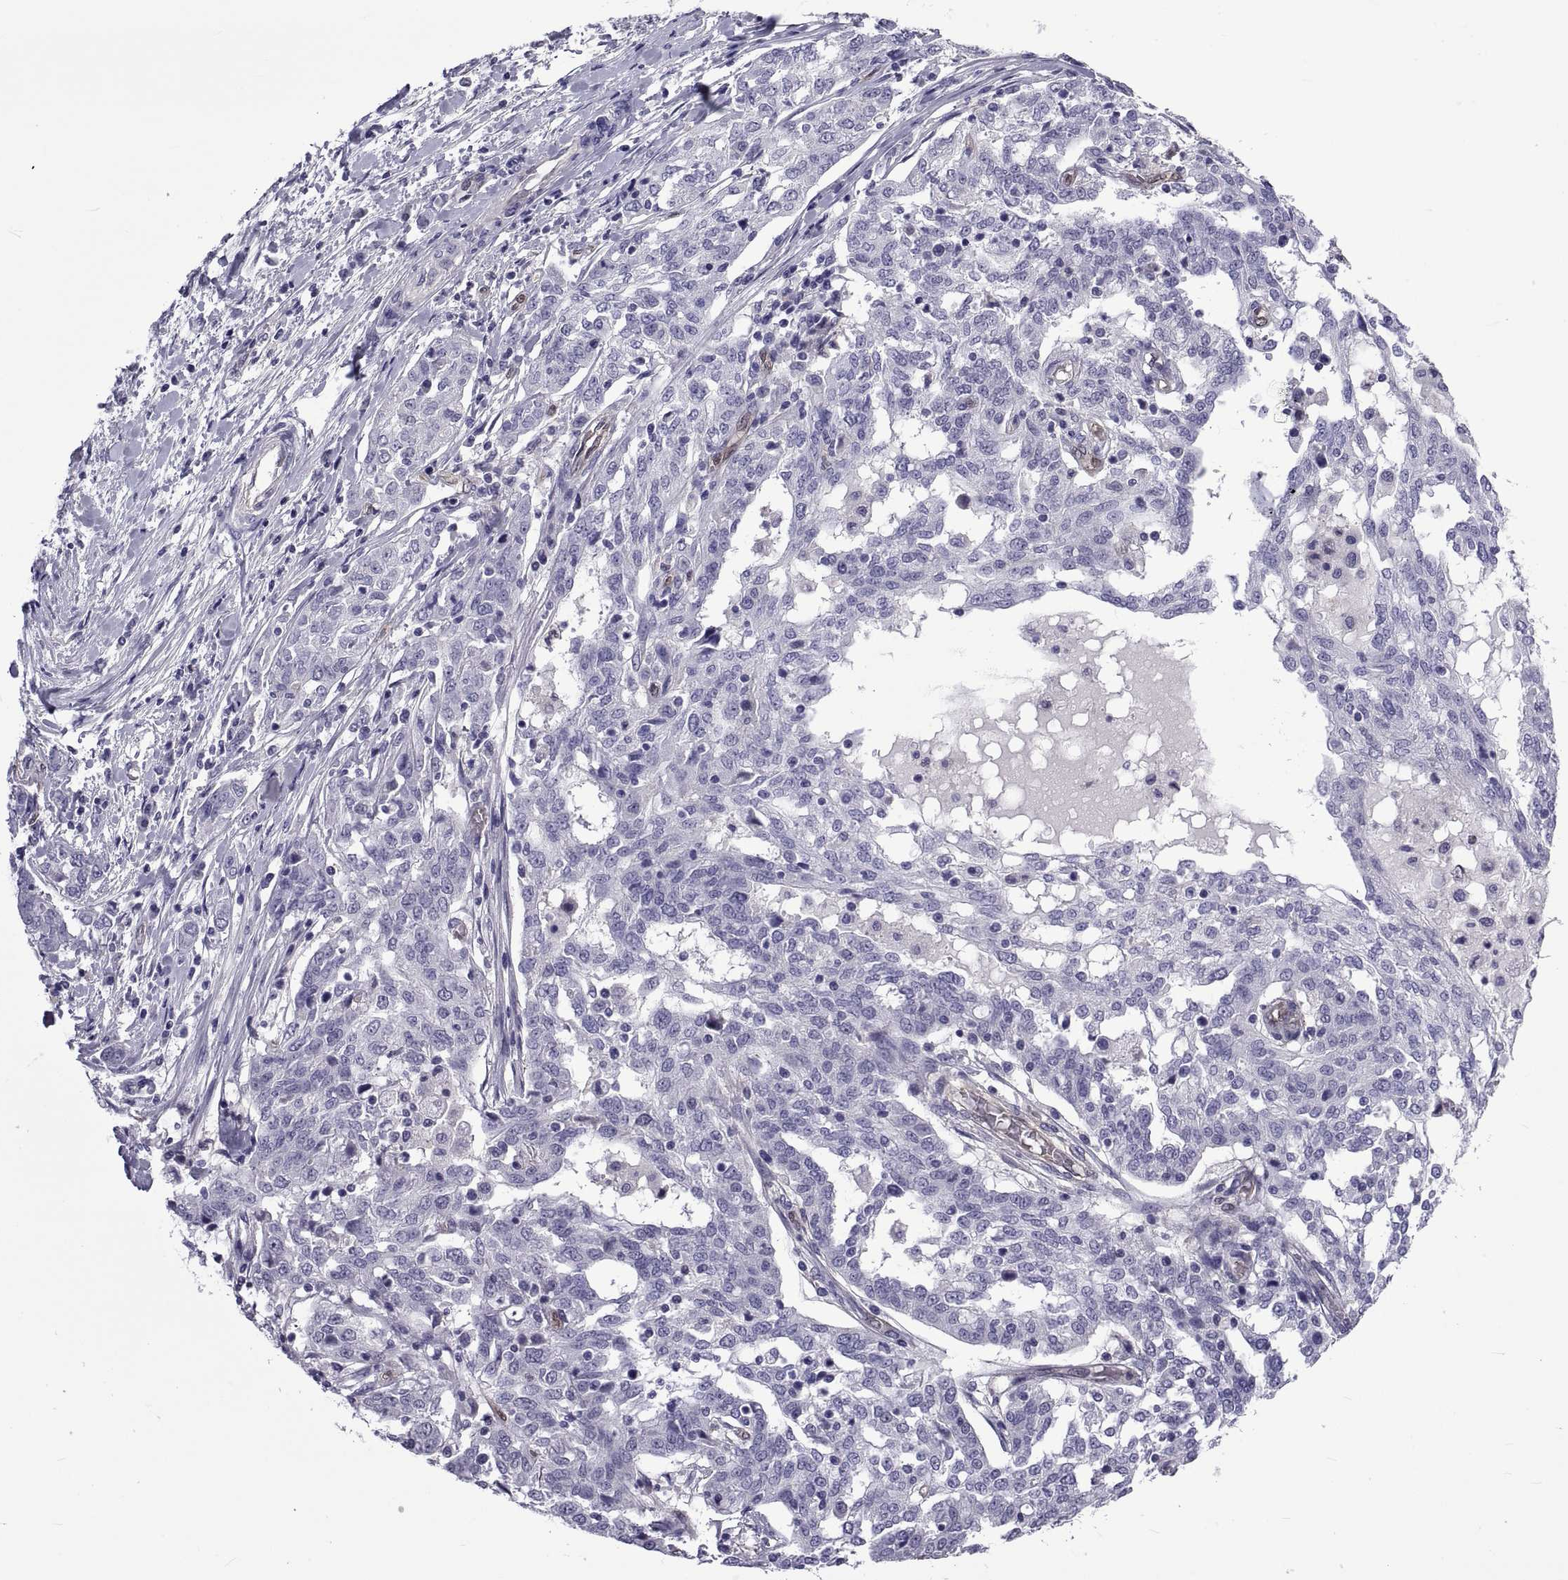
{"staining": {"intensity": "negative", "quantity": "none", "location": "none"}, "tissue": "ovarian cancer", "cell_type": "Tumor cells", "image_type": "cancer", "snomed": [{"axis": "morphology", "description": "Cystadenocarcinoma, serous, NOS"}, {"axis": "topography", "description": "Ovary"}], "caption": "Ovarian cancer stained for a protein using immunohistochemistry (IHC) demonstrates no staining tumor cells.", "gene": "LCN9", "patient": {"sex": "female", "age": 67}}